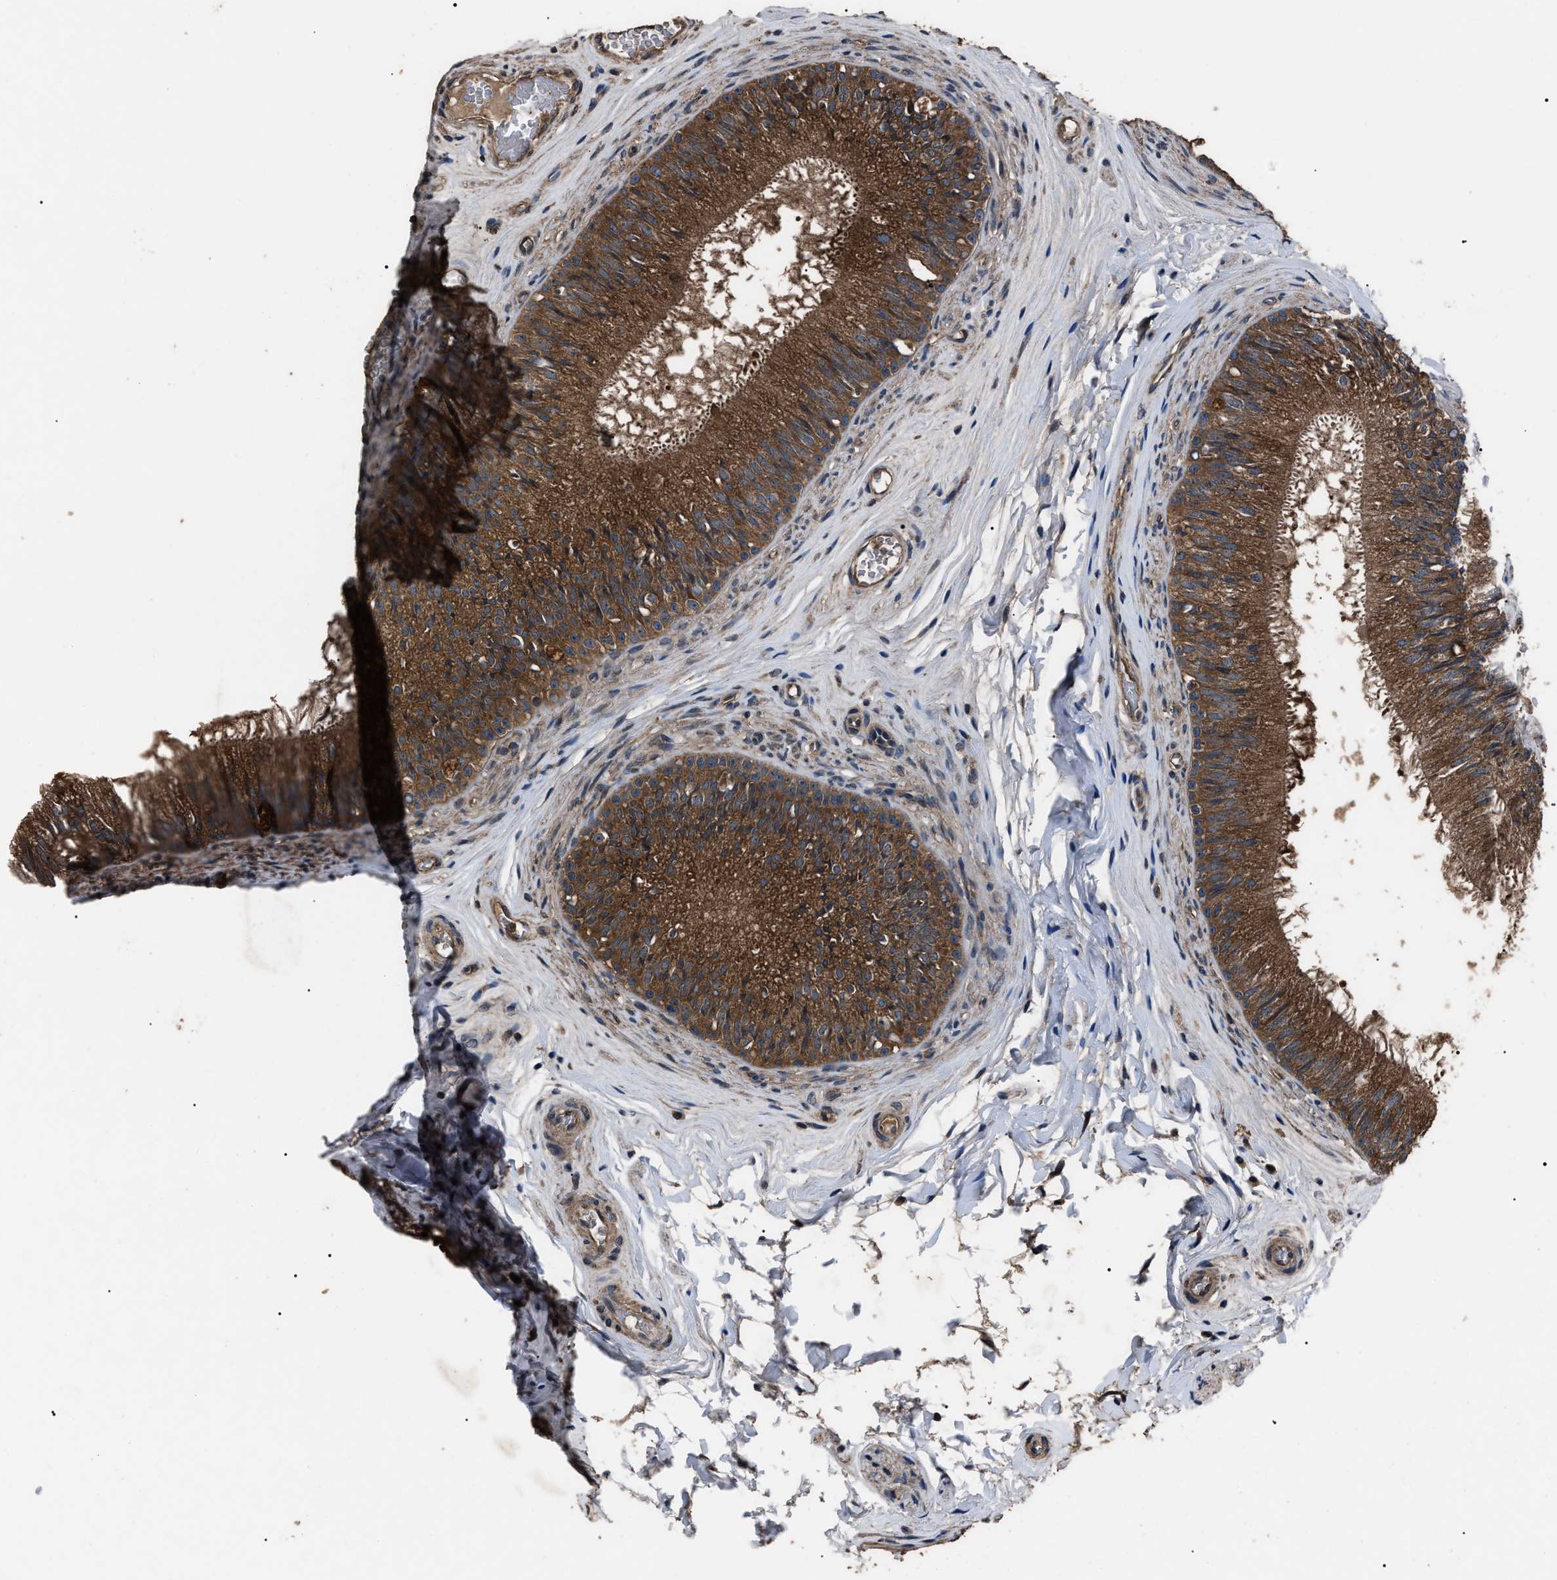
{"staining": {"intensity": "strong", "quantity": ">75%", "location": "cytoplasmic/membranous"}, "tissue": "epididymis", "cell_type": "Glandular cells", "image_type": "normal", "snomed": [{"axis": "morphology", "description": "Normal tissue, NOS"}, {"axis": "topography", "description": "Testis"}, {"axis": "topography", "description": "Epididymis"}], "caption": "Brown immunohistochemical staining in benign human epididymis displays strong cytoplasmic/membranous positivity in about >75% of glandular cells.", "gene": "RNF216", "patient": {"sex": "male", "age": 36}}